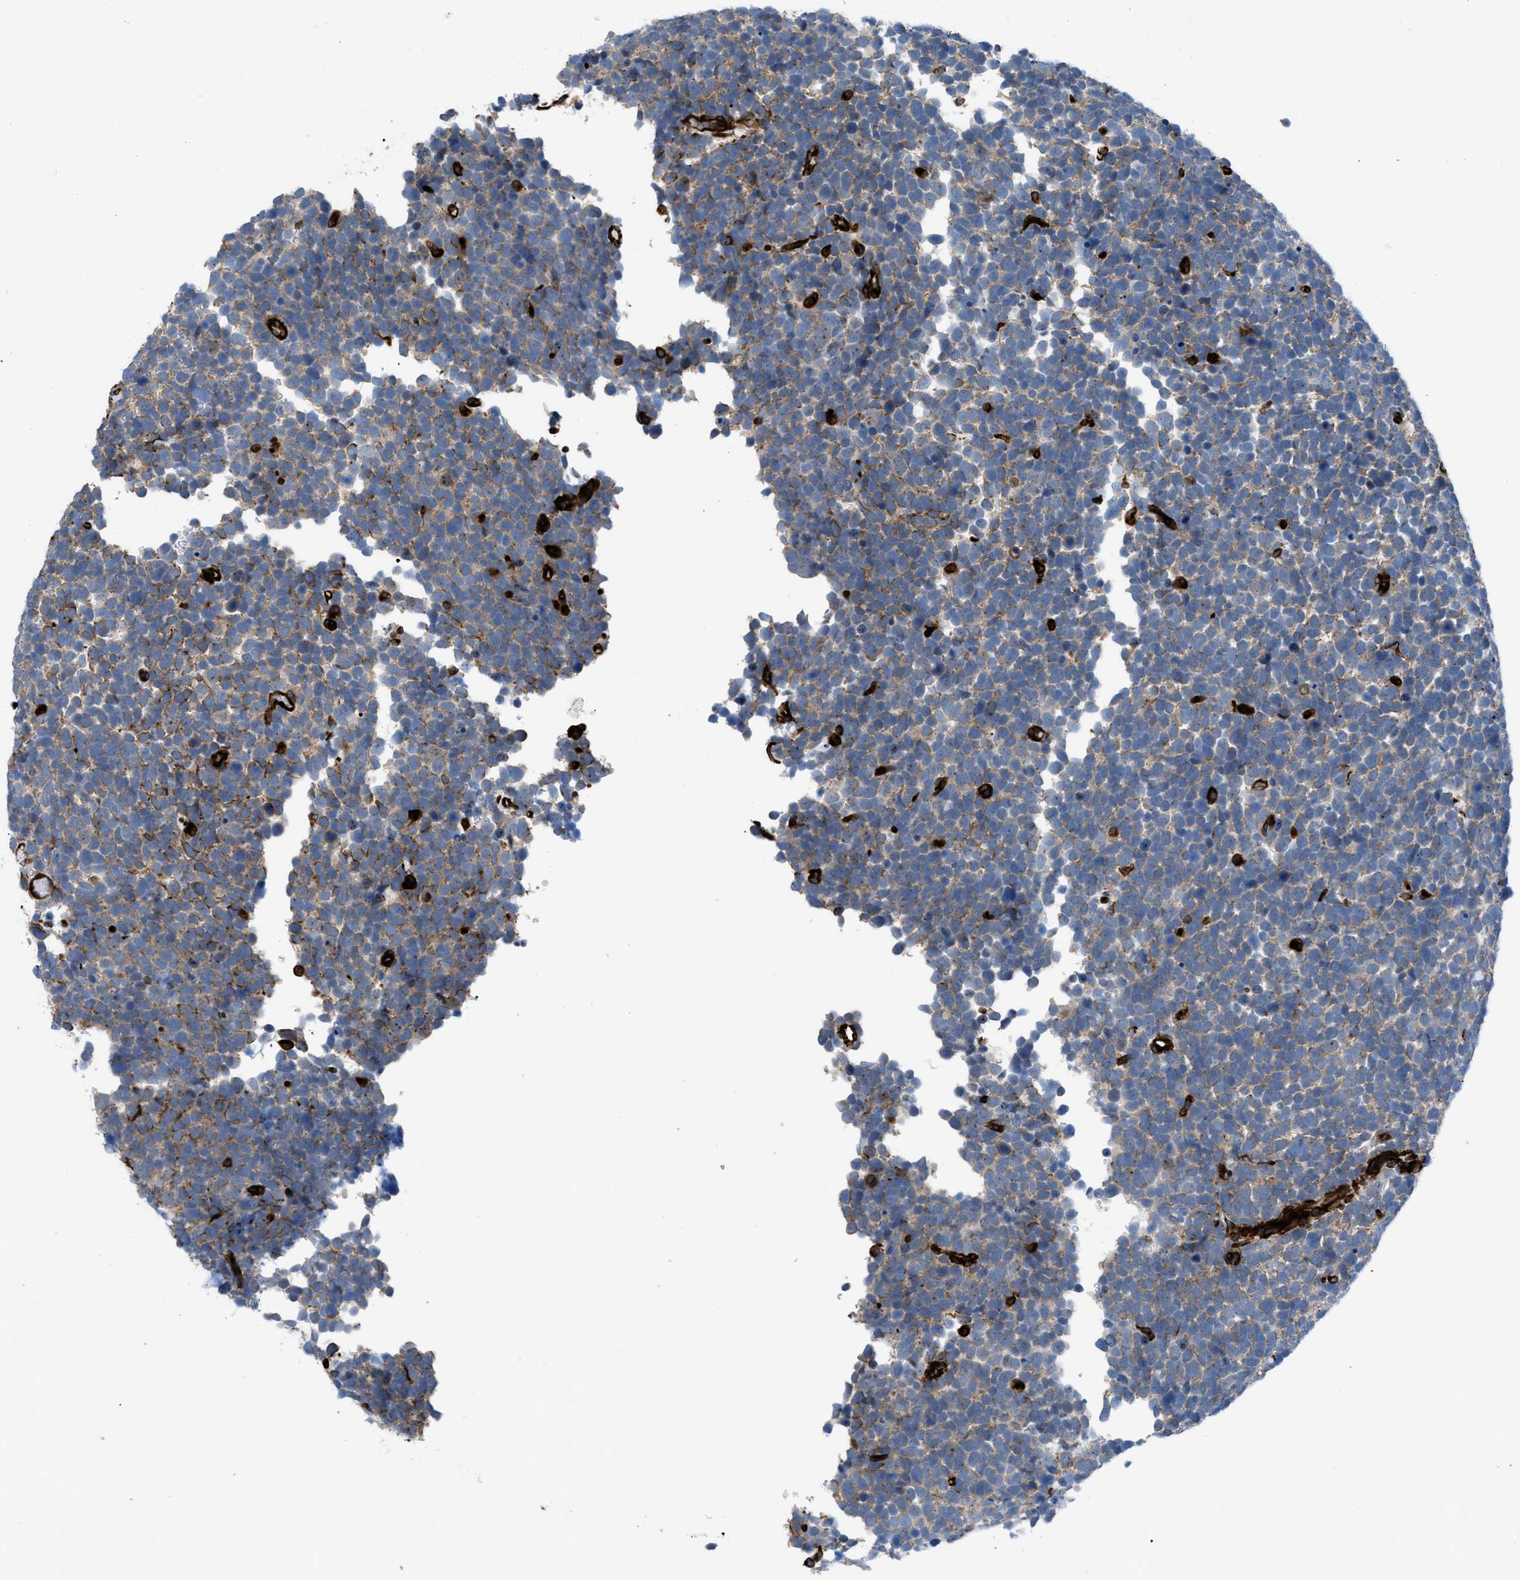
{"staining": {"intensity": "weak", "quantity": "<25%", "location": "cytoplasmic/membranous"}, "tissue": "urothelial cancer", "cell_type": "Tumor cells", "image_type": "cancer", "snomed": [{"axis": "morphology", "description": "Urothelial carcinoma, High grade"}, {"axis": "topography", "description": "Urinary bladder"}], "caption": "A histopathology image of human urothelial carcinoma (high-grade) is negative for staining in tumor cells. (DAB (3,3'-diaminobenzidine) IHC with hematoxylin counter stain).", "gene": "PTPRE", "patient": {"sex": "female", "age": 82}}